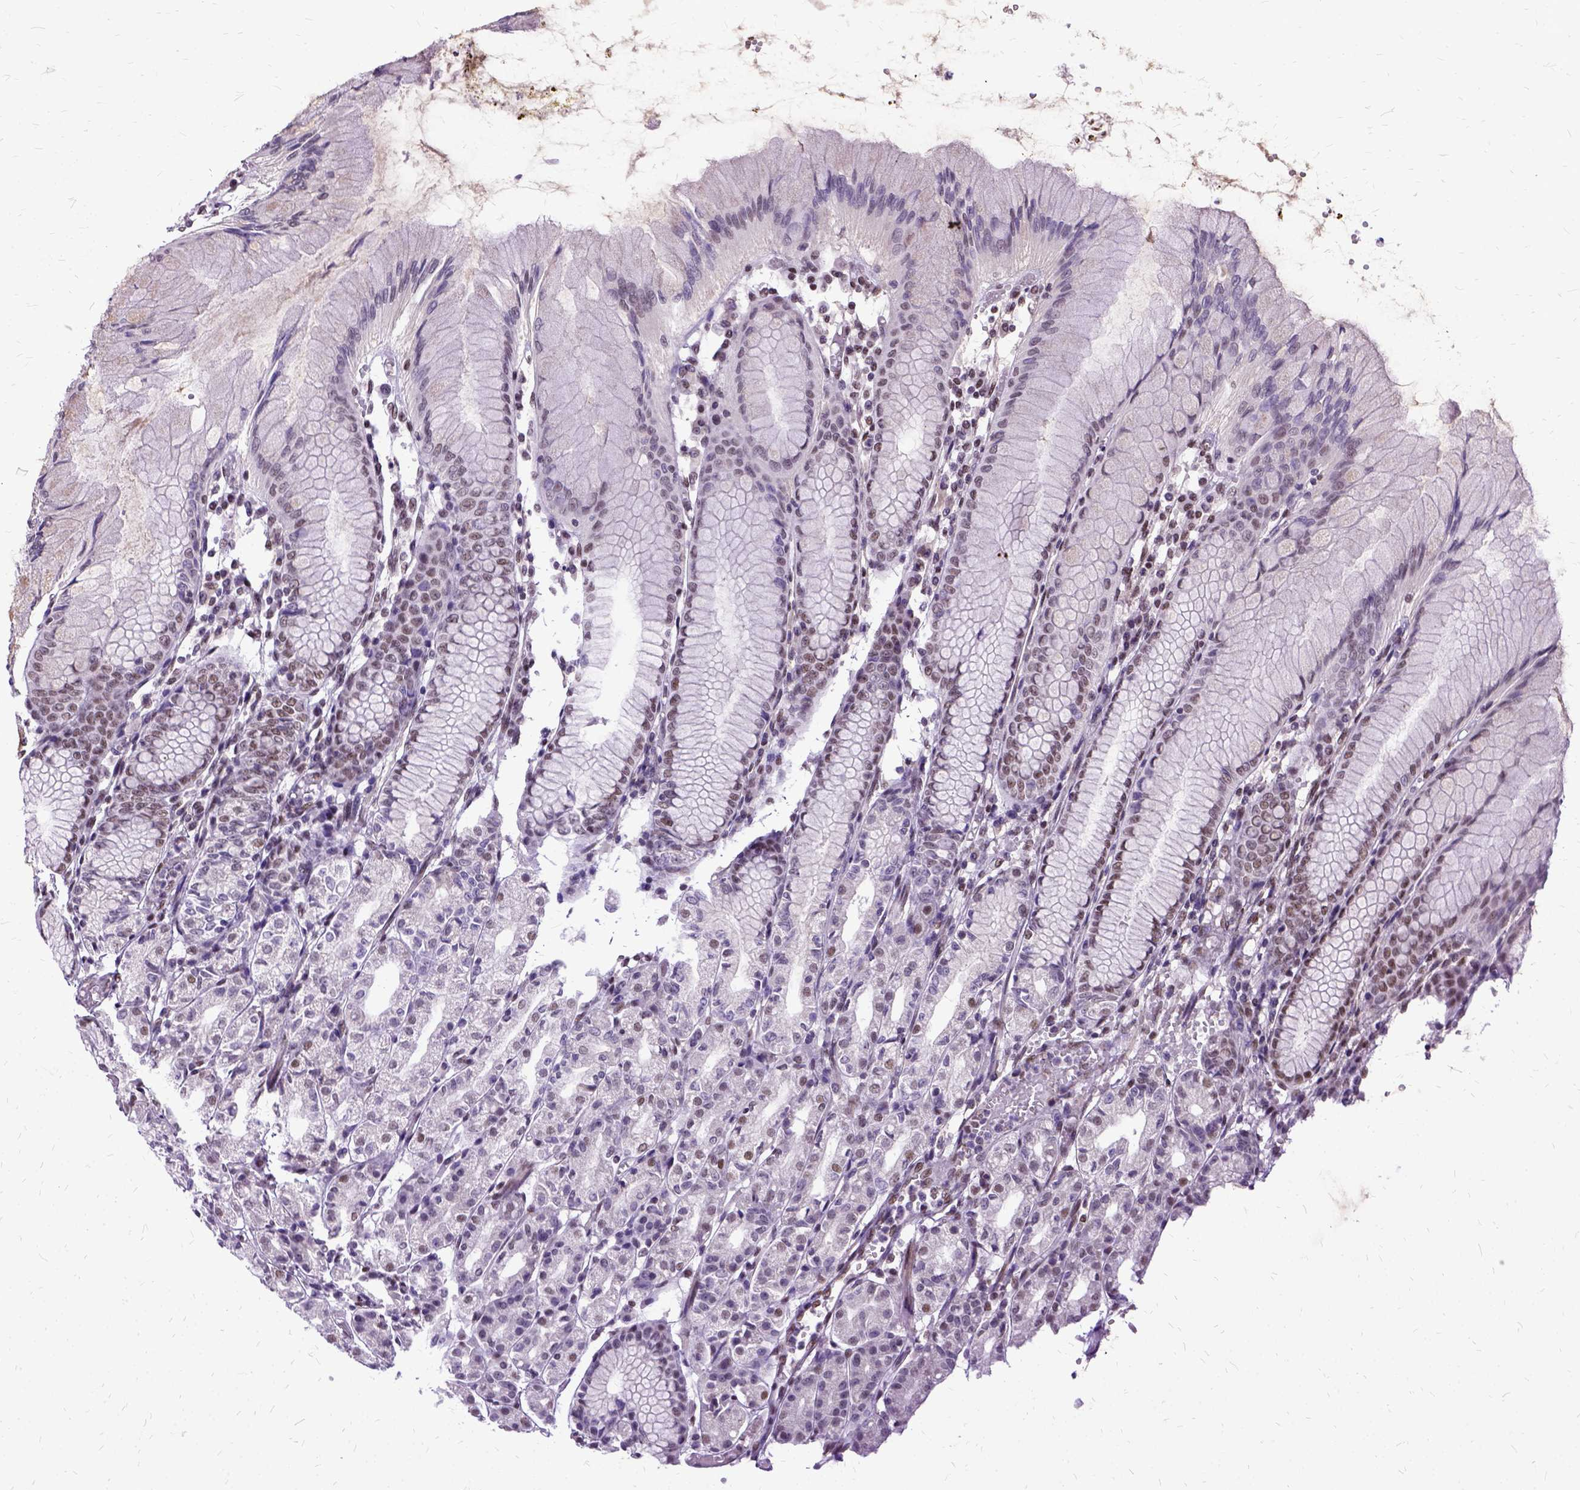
{"staining": {"intensity": "moderate", "quantity": "25%-75%", "location": "nuclear"}, "tissue": "stomach", "cell_type": "Glandular cells", "image_type": "normal", "snomed": [{"axis": "morphology", "description": "Normal tissue, NOS"}, {"axis": "topography", "description": "Stomach"}], "caption": "An IHC micrograph of benign tissue is shown. Protein staining in brown labels moderate nuclear positivity in stomach within glandular cells.", "gene": "SETD1A", "patient": {"sex": "female", "age": 57}}